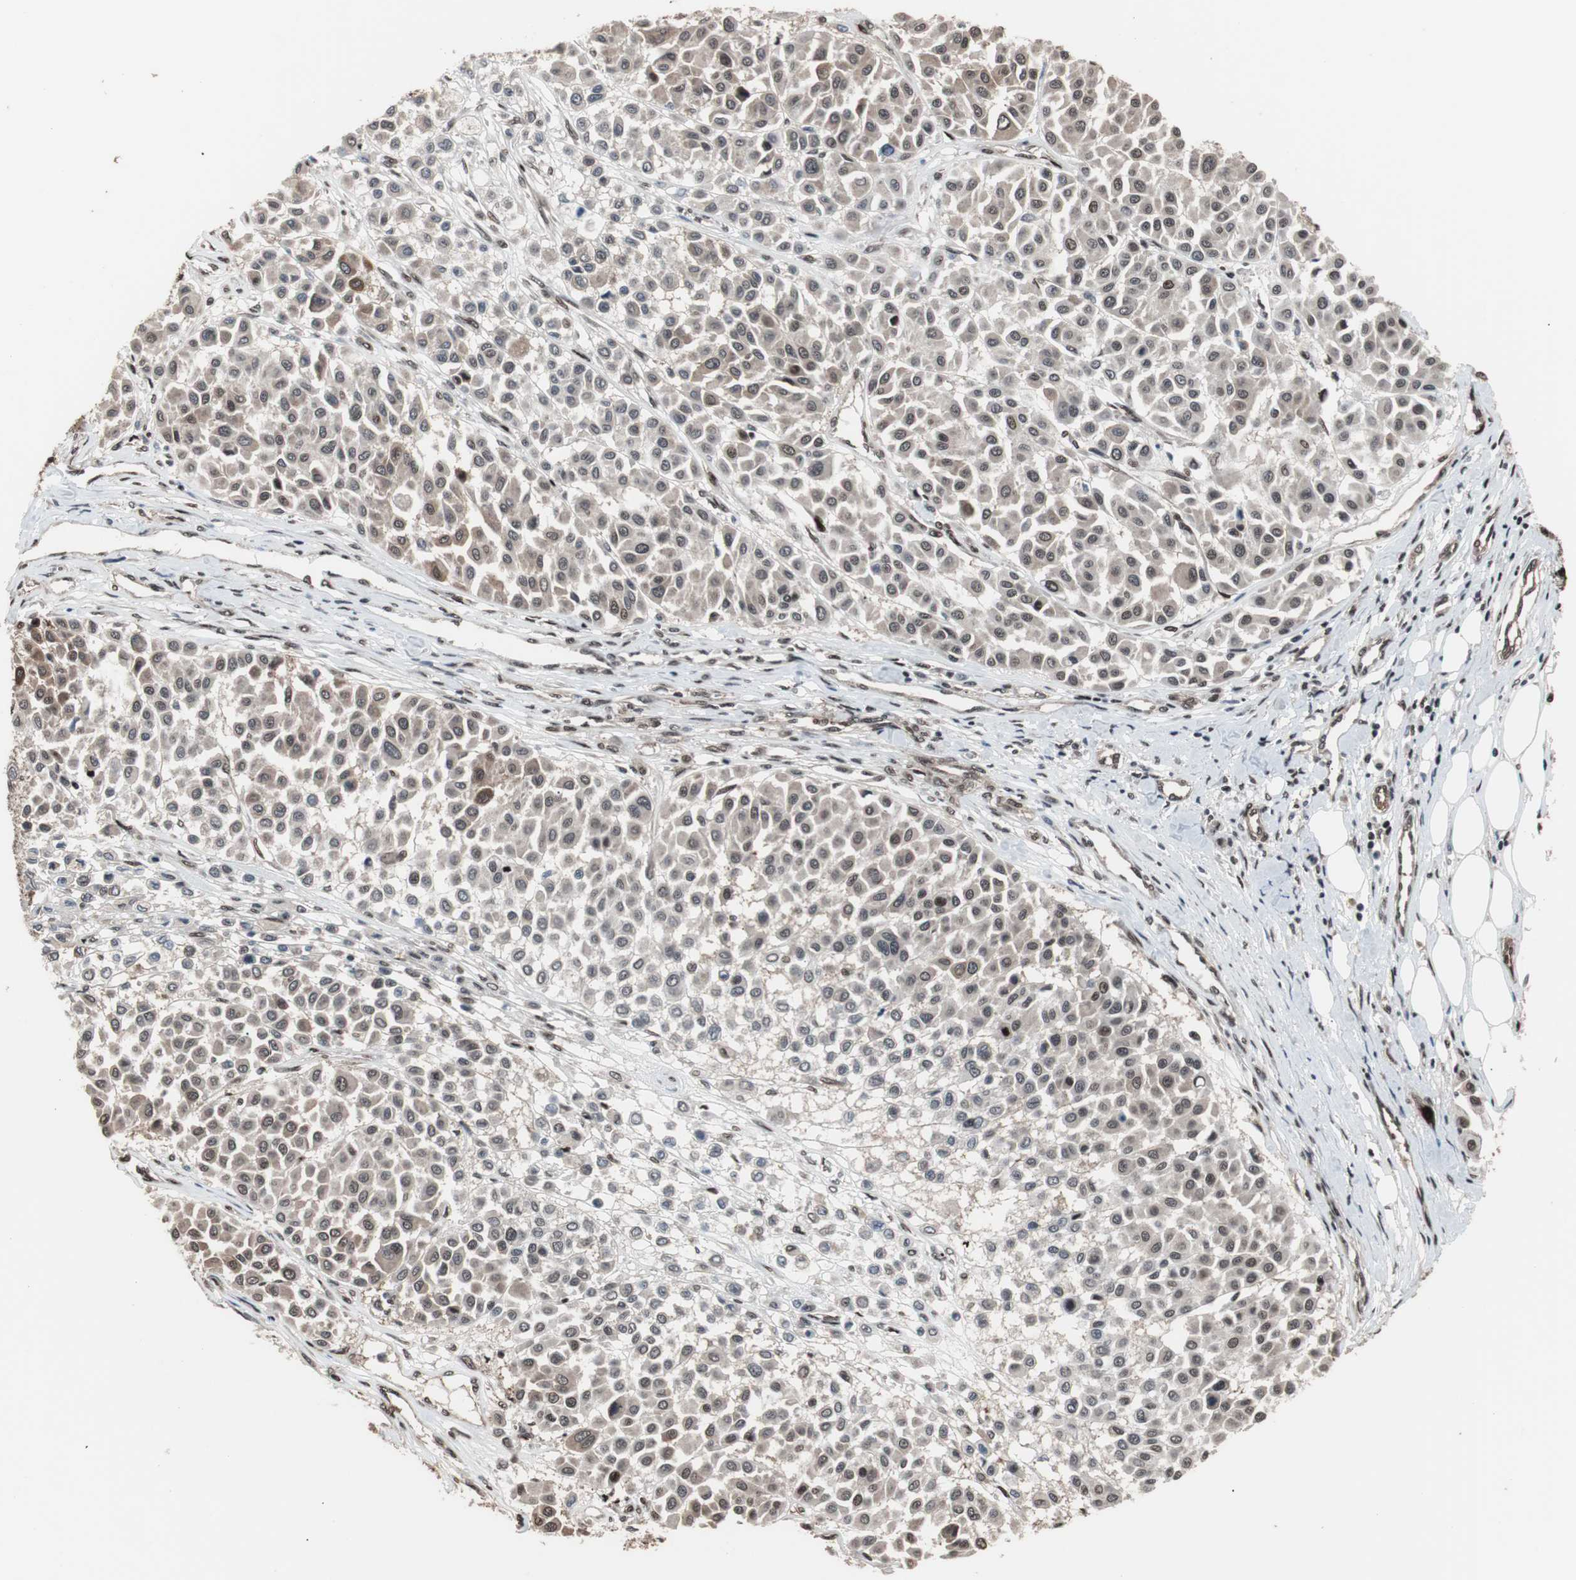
{"staining": {"intensity": "moderate", "quantity": "<25%", "location": "nuclear"}, "tissue": "melanoma", "cell_type": "Tumor cells", "image_type": "cancer", "snomed": [{"axis": "morphology", "description": "Malignant melanoma, Metastatic site"}, {"axis": "topography", "description": "Soft tissue"}], "caption": "This photomicrograph reveals melanoma stained with immunohistochemistry (IHC) to label a protein in brown. The nuclear of tumor cells show moderate positivity for the protein. Nuclei are counter-stained blue.", "gene": "POGZ", "patient": {"sex": "male", "age": 41}}